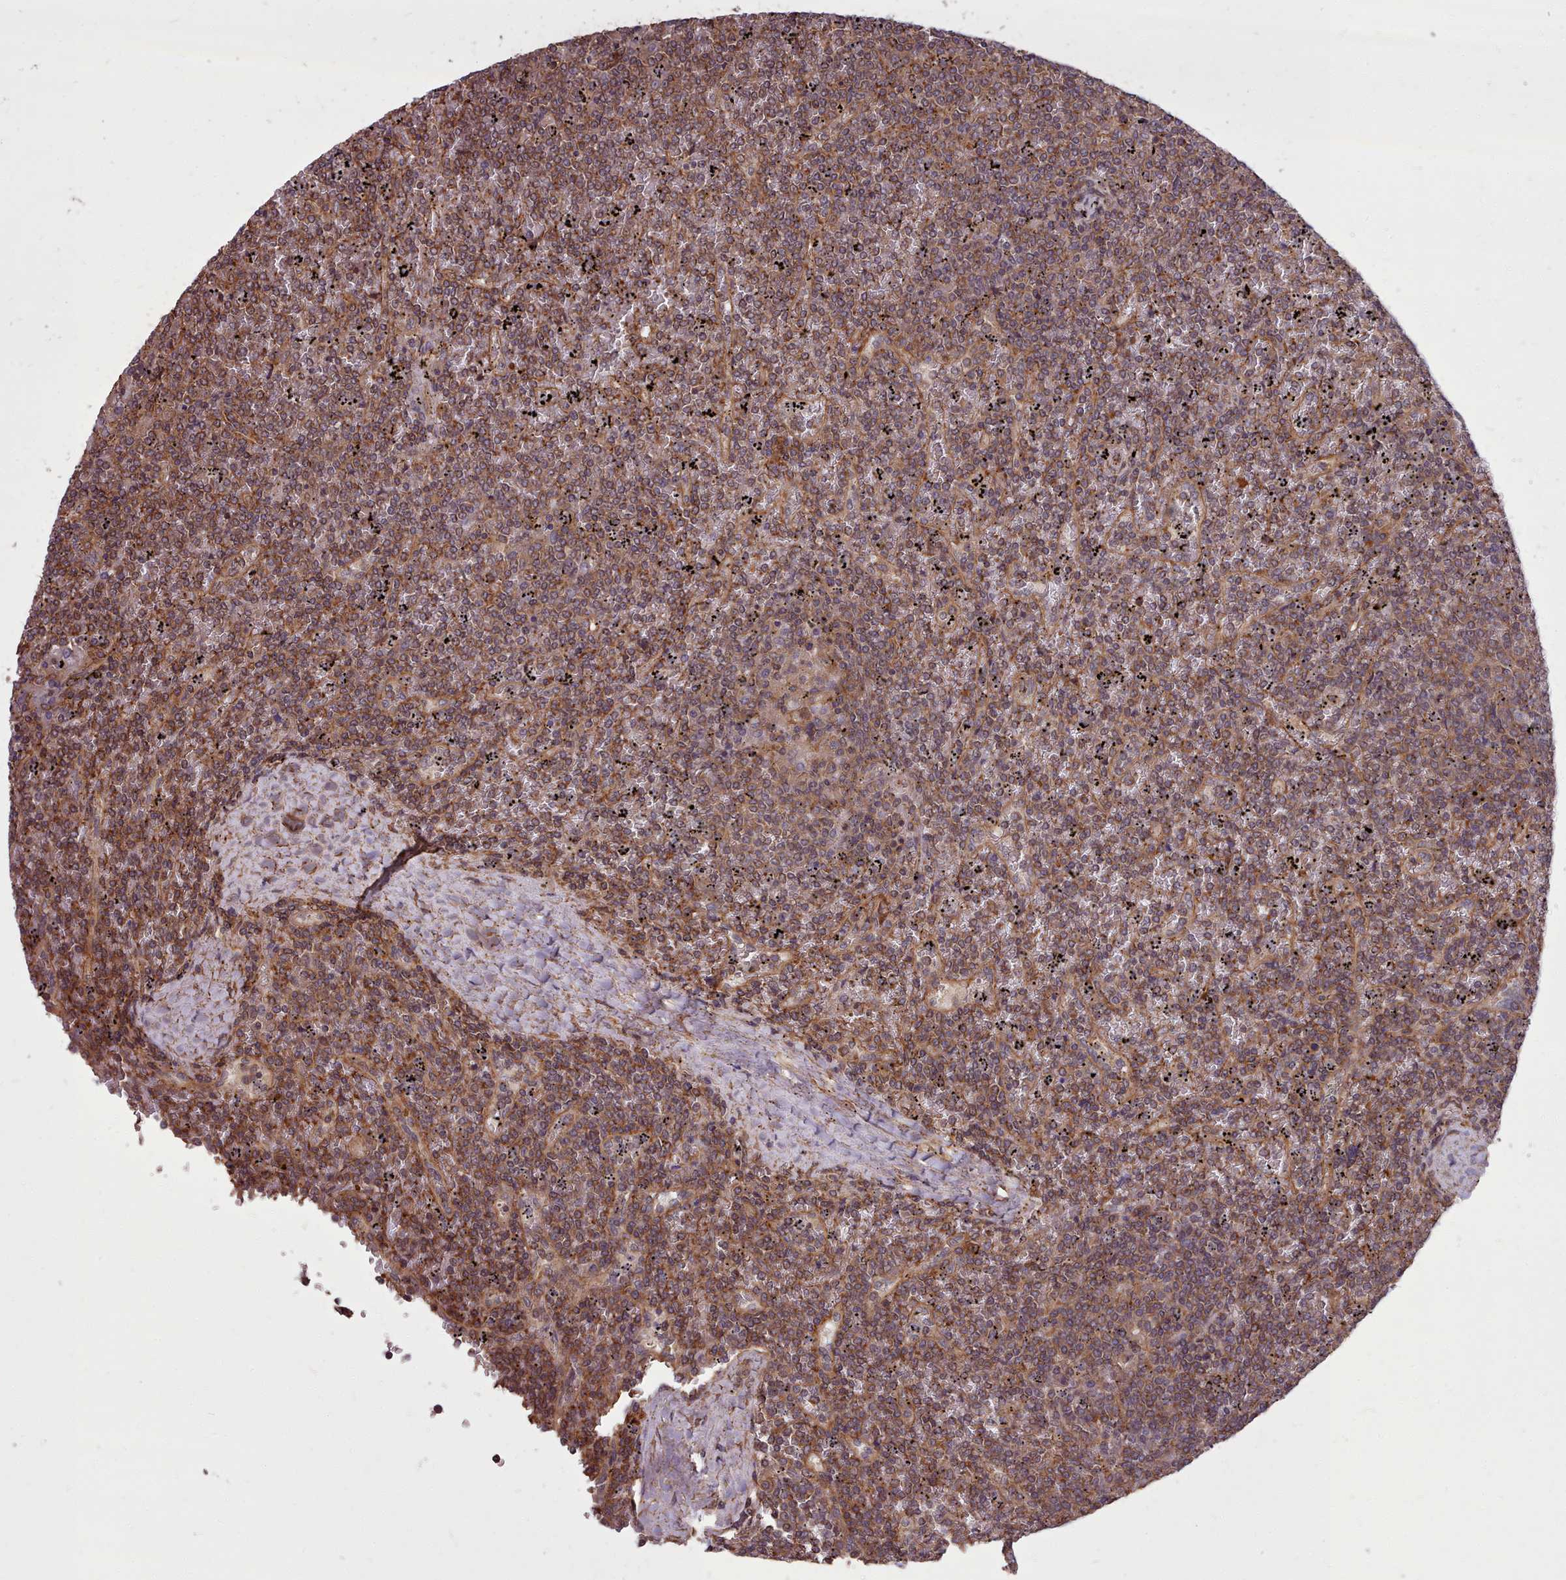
{"staining": {"intensity": "moderate", "quantity": ">75%", "location": "cytoplasmic/membranous"}, "tissue": "lymphoma", "cell_type": "Tumor cells", "image_type": "cancer", "snomed": [{"axis": "morphology", "description": "Malignant lymphoma, non-Hodgkin's type, Low grade"}, {"axis": "topography", "description": "Spleen"}], "caption": "A micrograph of human low-grade malignant lymphoma, non-Hodgkin's type stained for a protein reveals moderate cytoplasmic/membranous brown staining in tumor cells.", "gene": "STUB1", "patient": {"sex": "female", "age": 19}}